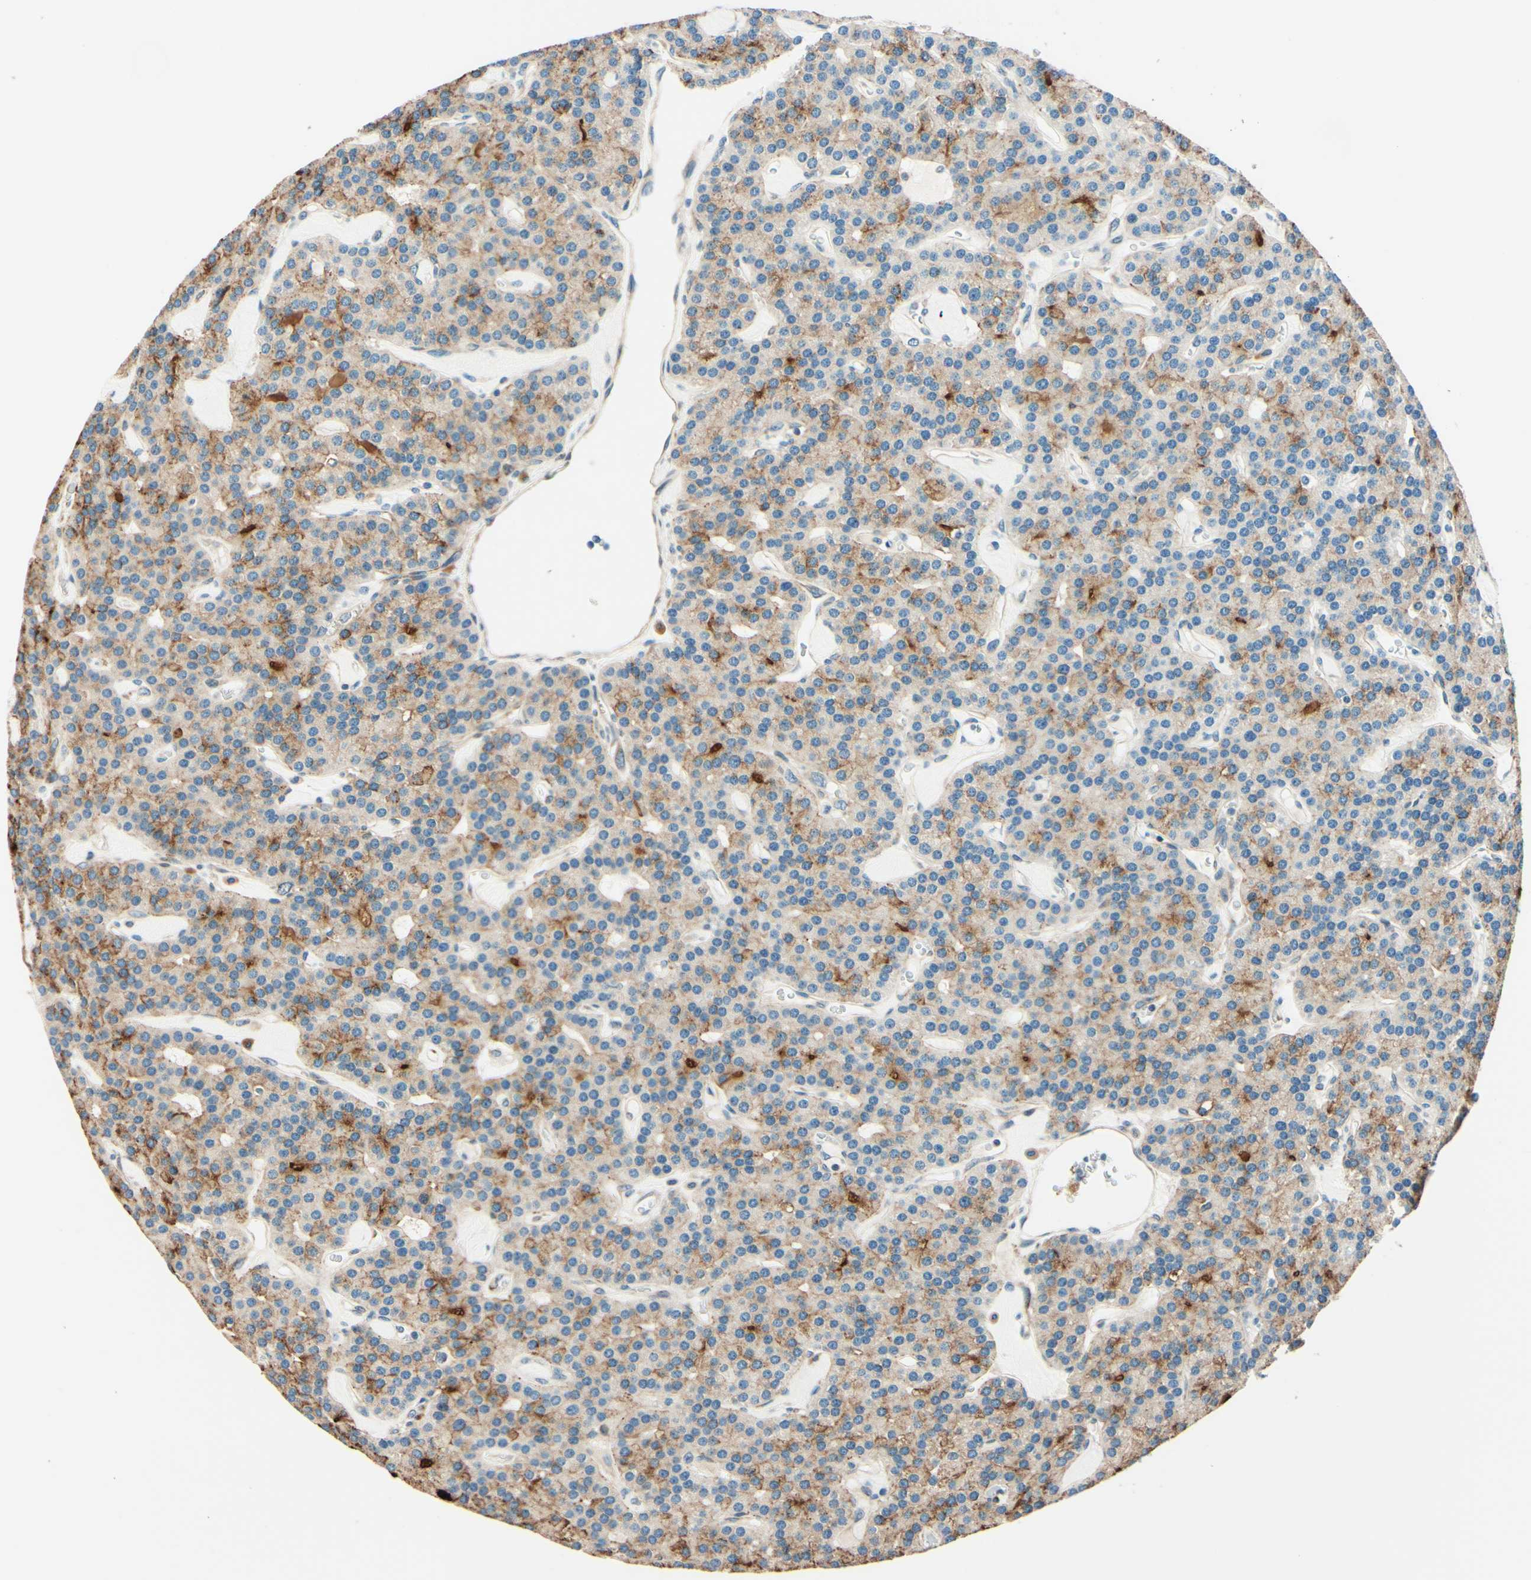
{"staining": {"intensity": "moderate", "quantity": "25%-75%", "location": "cytoplasmic/membranous"}, "tissue": "parathyroid gland", "cell_type": "Glandular cells", "image_type": "normal", "snomed": [{"axis": "morphology", "description": "Normal tissue, NOS"}, {"axis": "morphology", "description": "Adenoma, NOS"}, {"axis": "topography", "description": "Parathyroid gland"}], "caption": "Parathyroid gland was stained to show a protein in brown. There is medium levels of moderate cytoplasmic/membranous staining in about 25%-75% of glandular cells. (Brightfield microscopy of DAB IHC at high magnification).", "gene": "TAOK2", "patient": {"sex": "female", "age": 86}}